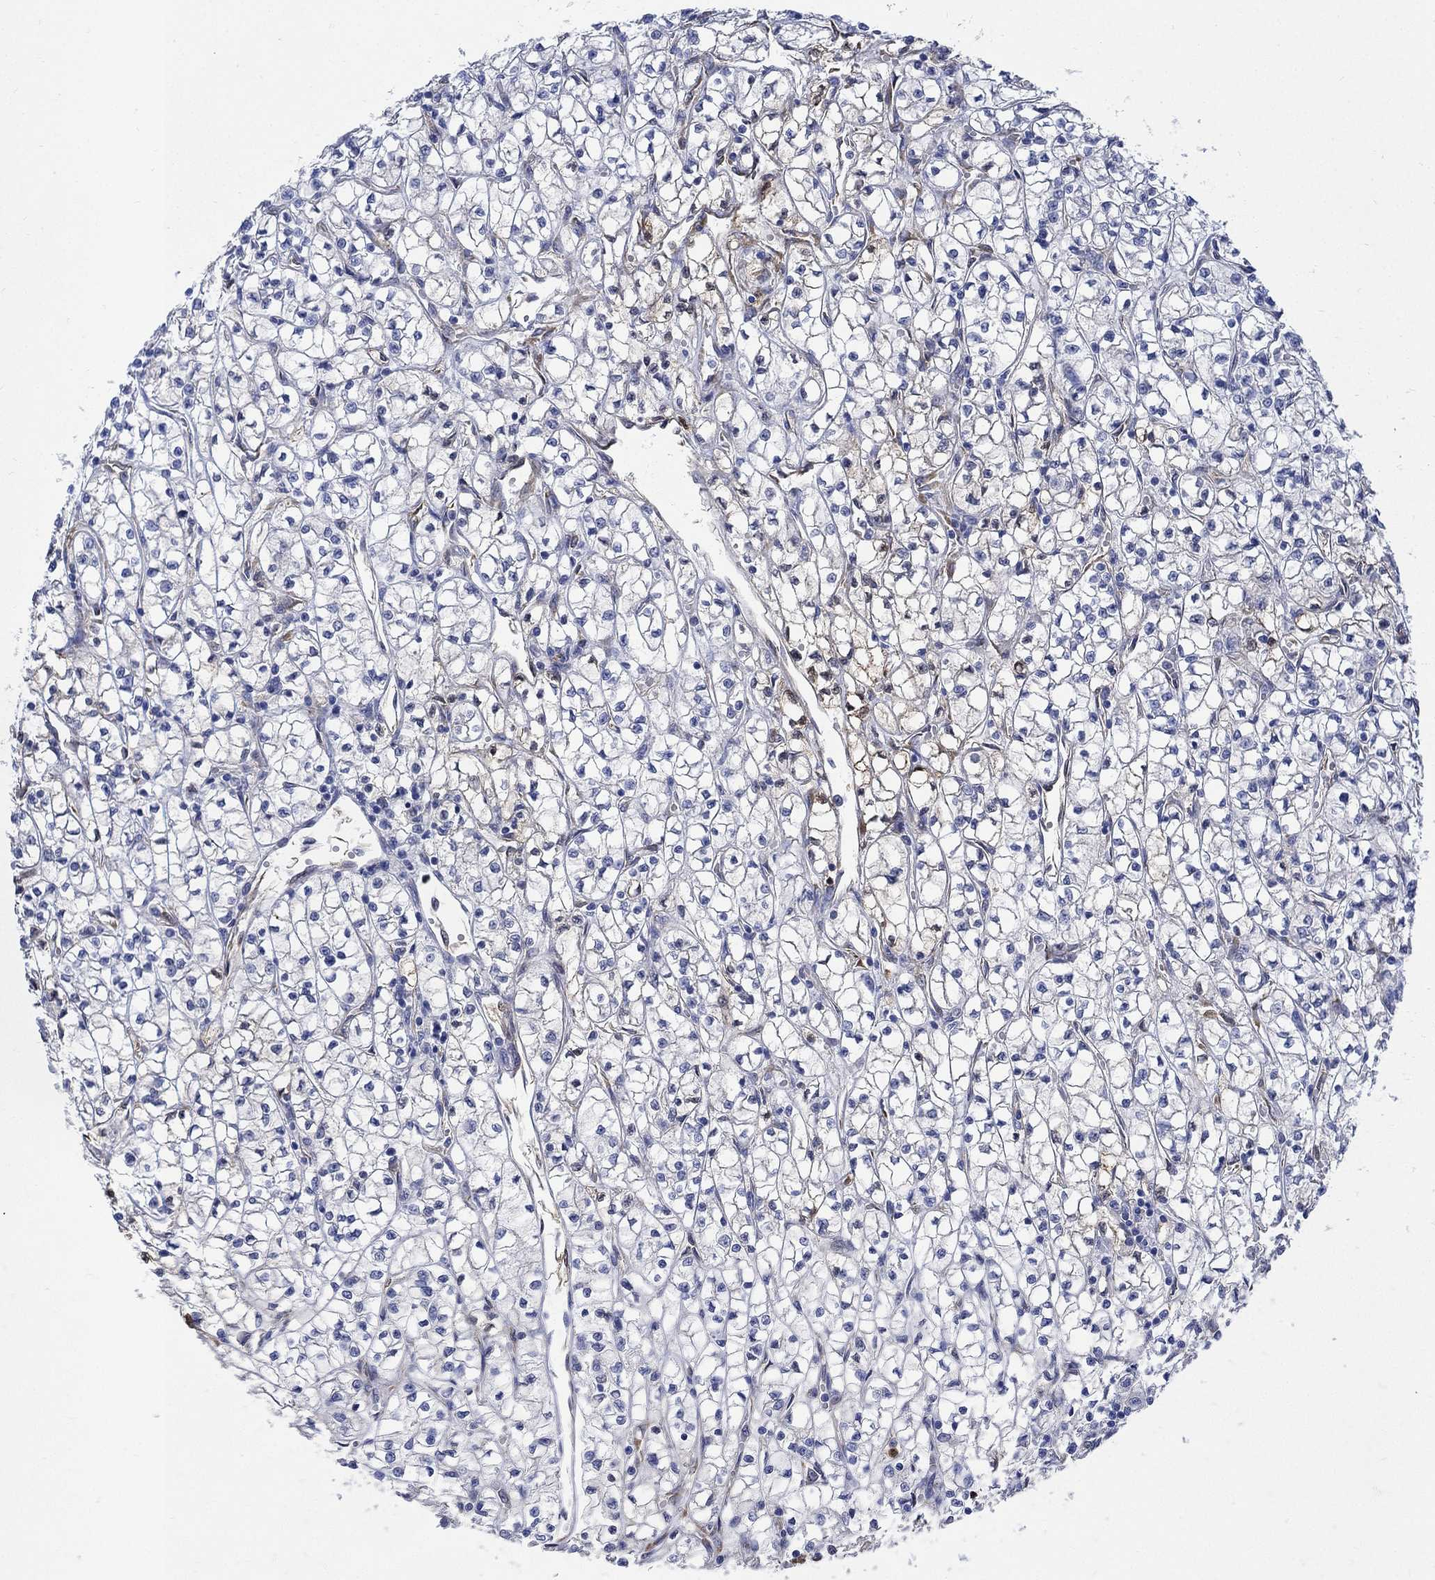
{"staining": {"intensity": "negative", "quantity": "none", "location": "none"}, "tissue": "renal cancer", "cell_type": "Tumor cells", "image_type": "cancer", "snomed": [{"axis": "morphology", "description": "Adenocarcinoma, NOS"}, {"axis": "topography", "description": "Kidney"}], "caption": "There is no significant staining in tumor cells of renal adenocarcinoma. Brightfield microscopy of immunohistochemistry stained with DAB (brown) and hematoxylin (blue), captured at high magnification.", "gene": "TGM2", "patient": {"sex": "female", "age": 64}}